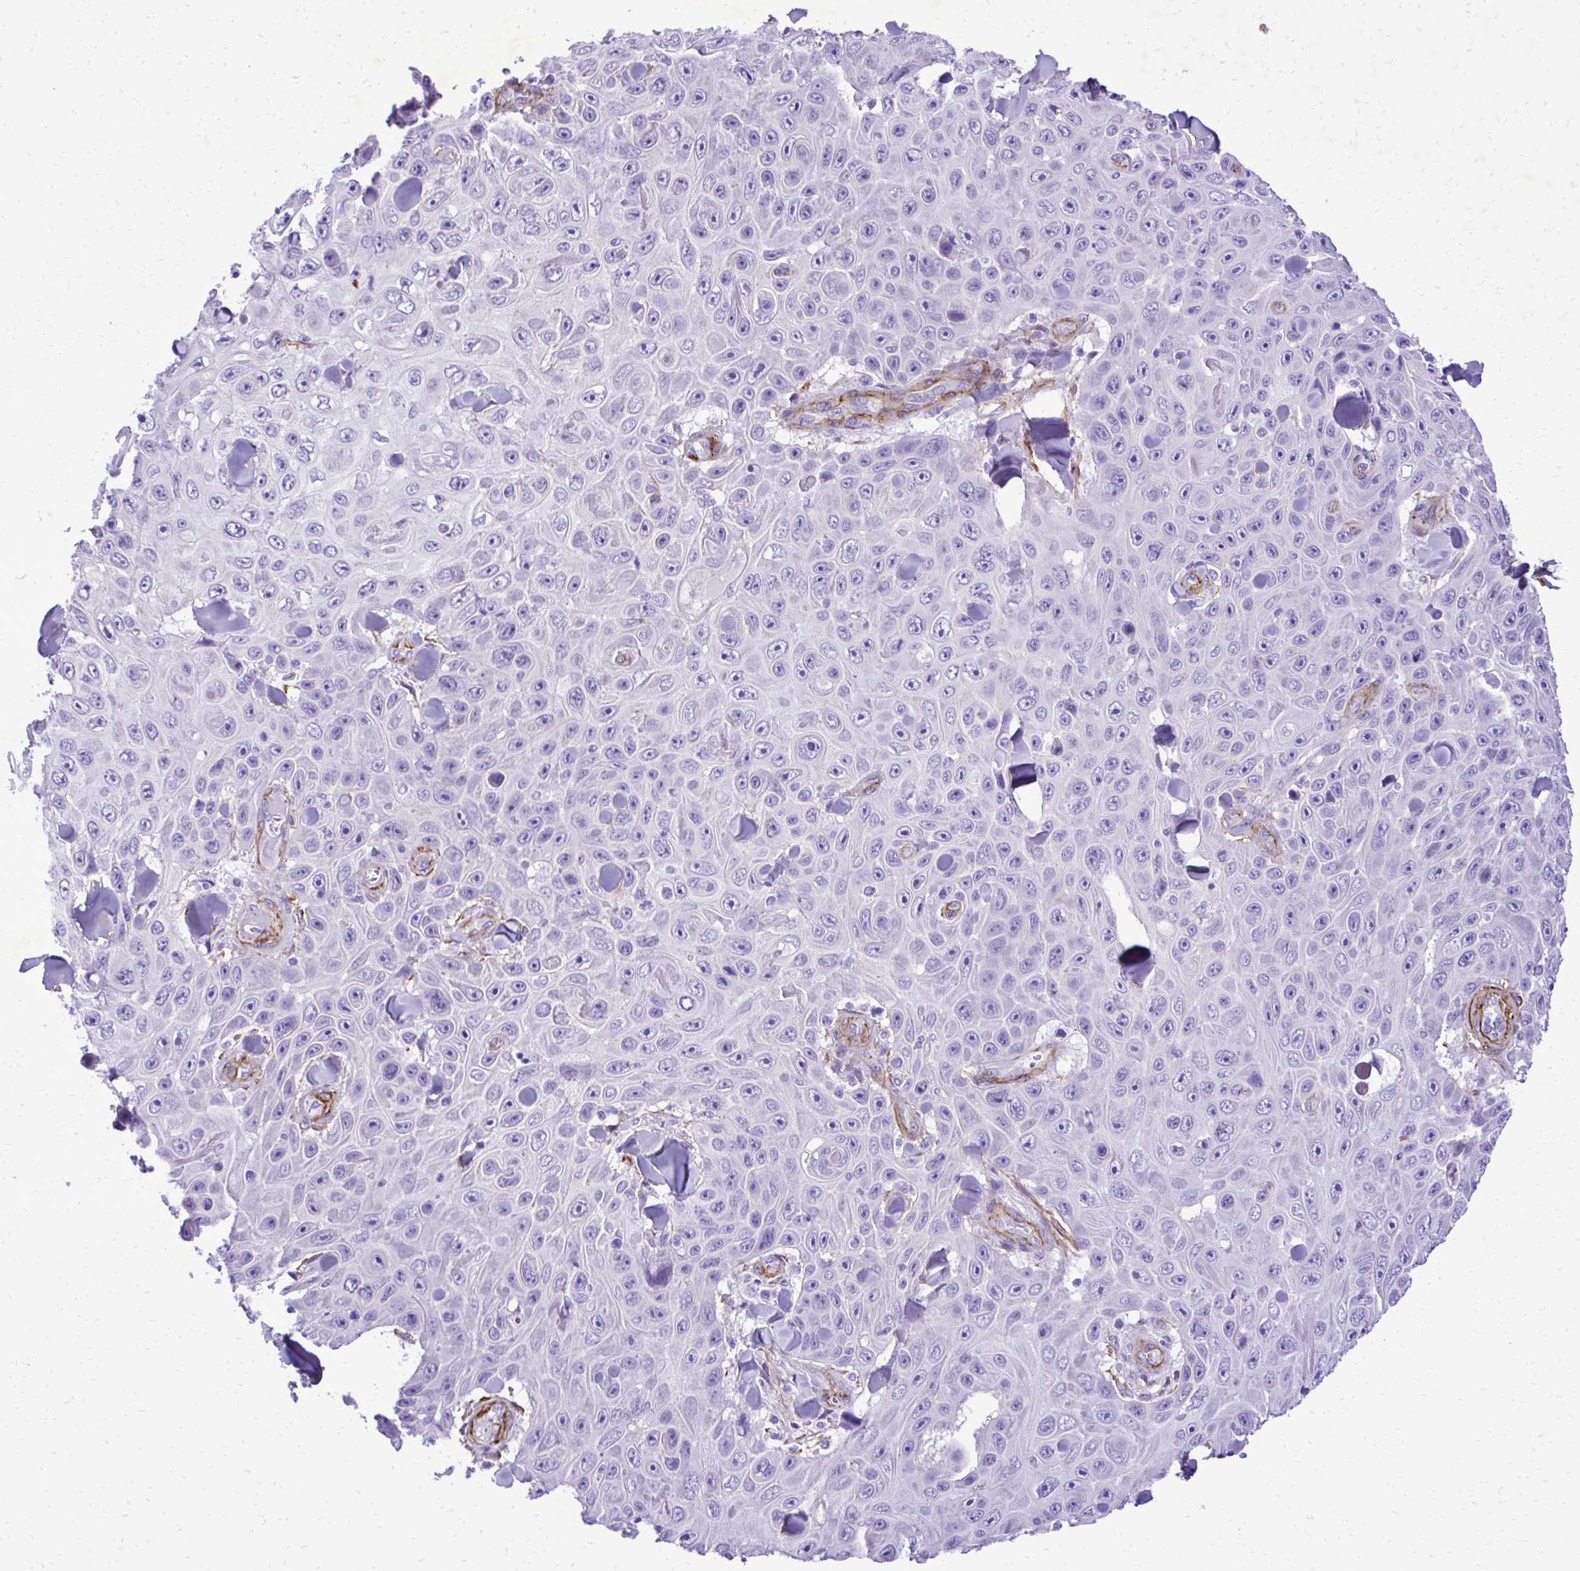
{"staining": {"intensity": "negative", "quantity": "none", "location": "none"}, "tissue": "skin cancer", "cell_type": "Tumor cells", "image_type": "cancer", "snomed": [{"axis": "morphology", "description": "Squamous cell carcinoma, NOS"}, {"axis": "topography", "description": "Skin"}], "caption": "An image of human skin cancer is negative for staining in tumor cells.", "gene": "PITPNM3", "patient": {"sex": "male", "age": 82}}